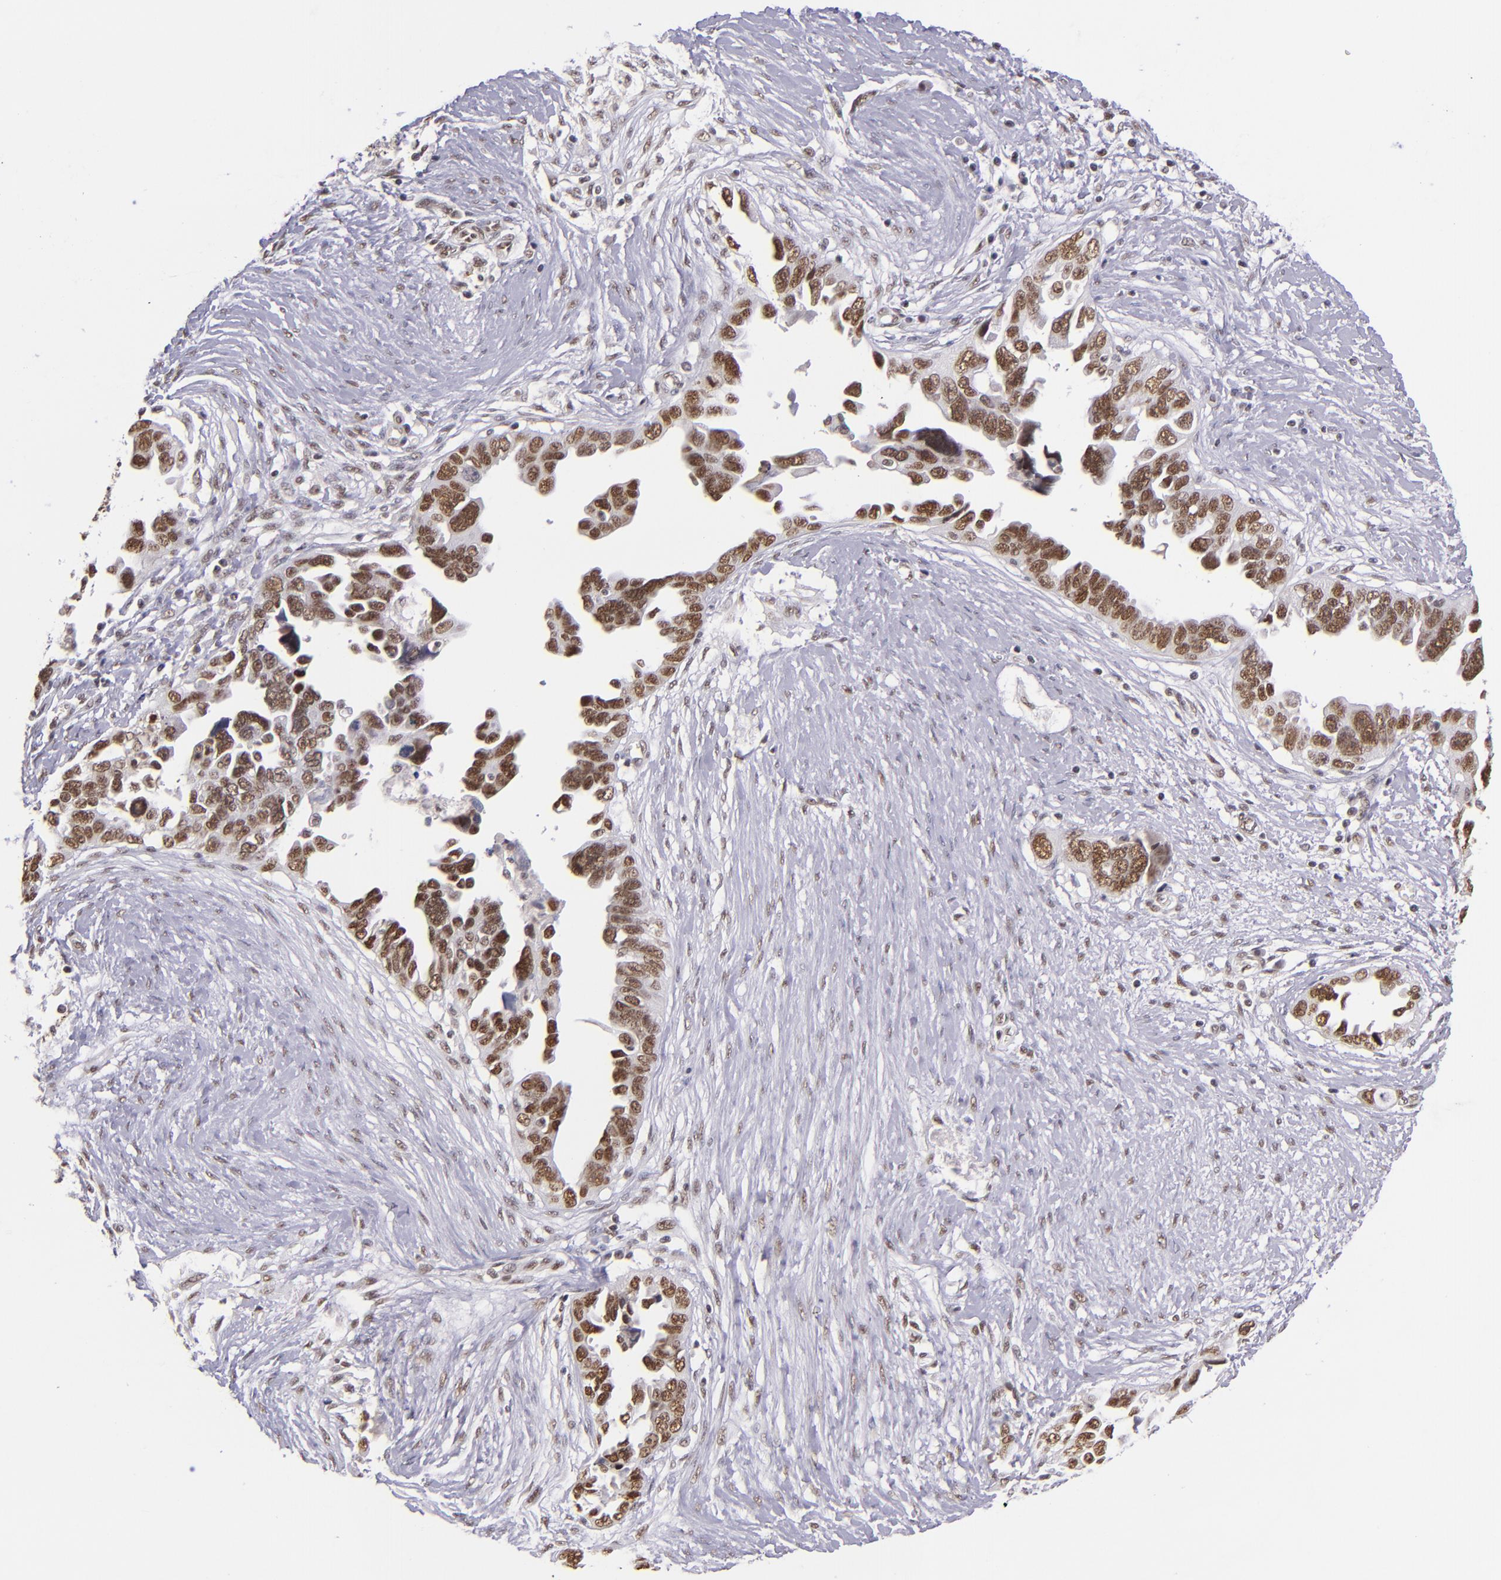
{"staining": {"intensity": "moderate", "quantity": ">75%", "location": "nuclear"}, "tissue": "ovarian cancer", "cell_type": "Tumor cells", "image_type": "cancer", "snomed": [{"axis": "morphology", "description": "Cystadenocarcinoma, serous, NOS"}, {"axis": "topography", "description": "Ovary"}], "caption": "There is medium levels of moderate nuclear staining in tumor cells of ovarian cancer (serous cystadenocarcinoma), as demonstrated by immunohistochemical staining (brown color).", "gene": "ZNF148", "patient": {"sex": "female", "age": 63}}